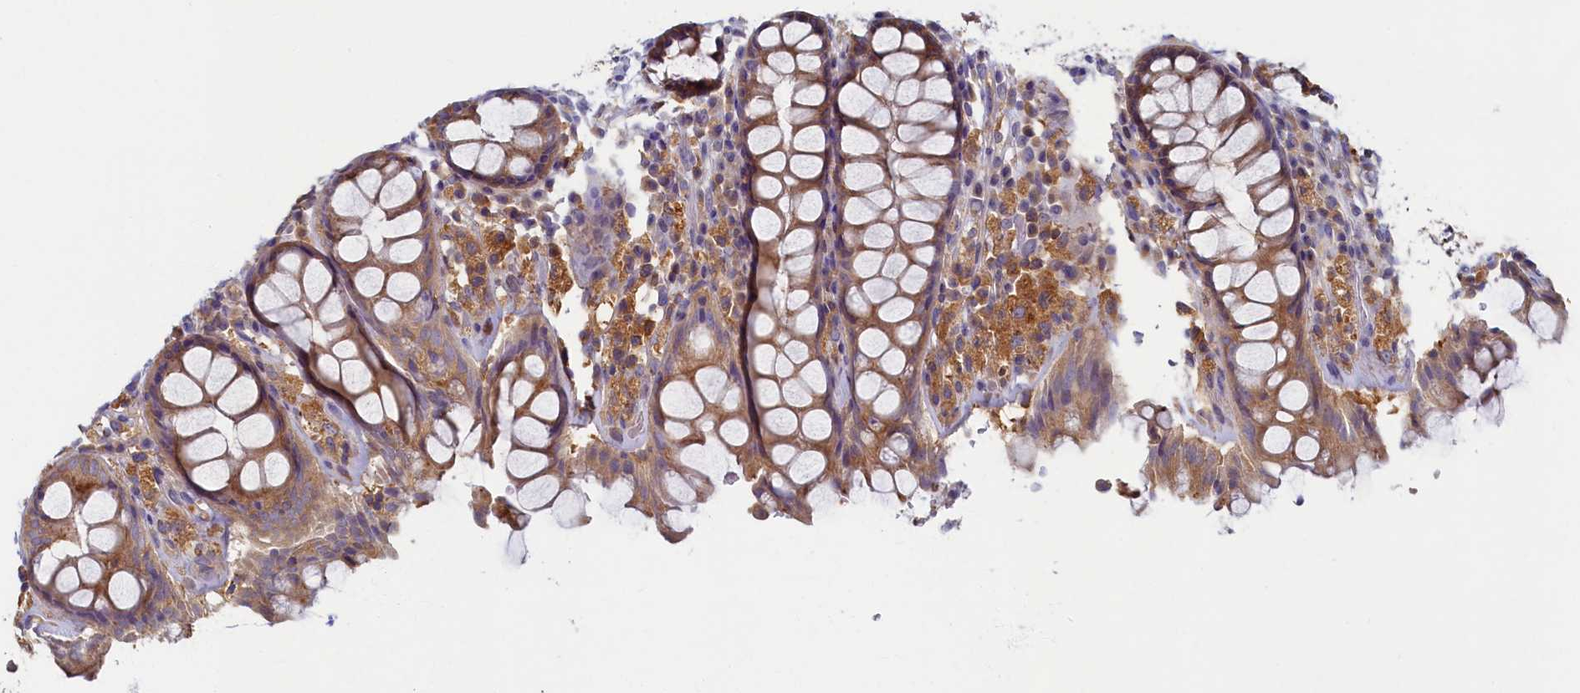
{"staining": {"intensity": "moderate", "quantity": ">75%", "location": "cytoplasmic/membranous"}, "tissue": "rectum", "cell_type": "Glandular cells", "image_type": "normal", "snomed": [{"axis": "morphology", "description": "Normal tissue, NOS"}, {"axis": "topography", "description": "Rectum"}], "caption": "Immunohistochemical staining of unremarkable rectum displays moderate cytoplasmic/membranous protein staining in about >75% of glandular cells.", "gene": "TIMM8B", "patient": {"sex": "male", "age": 64}}